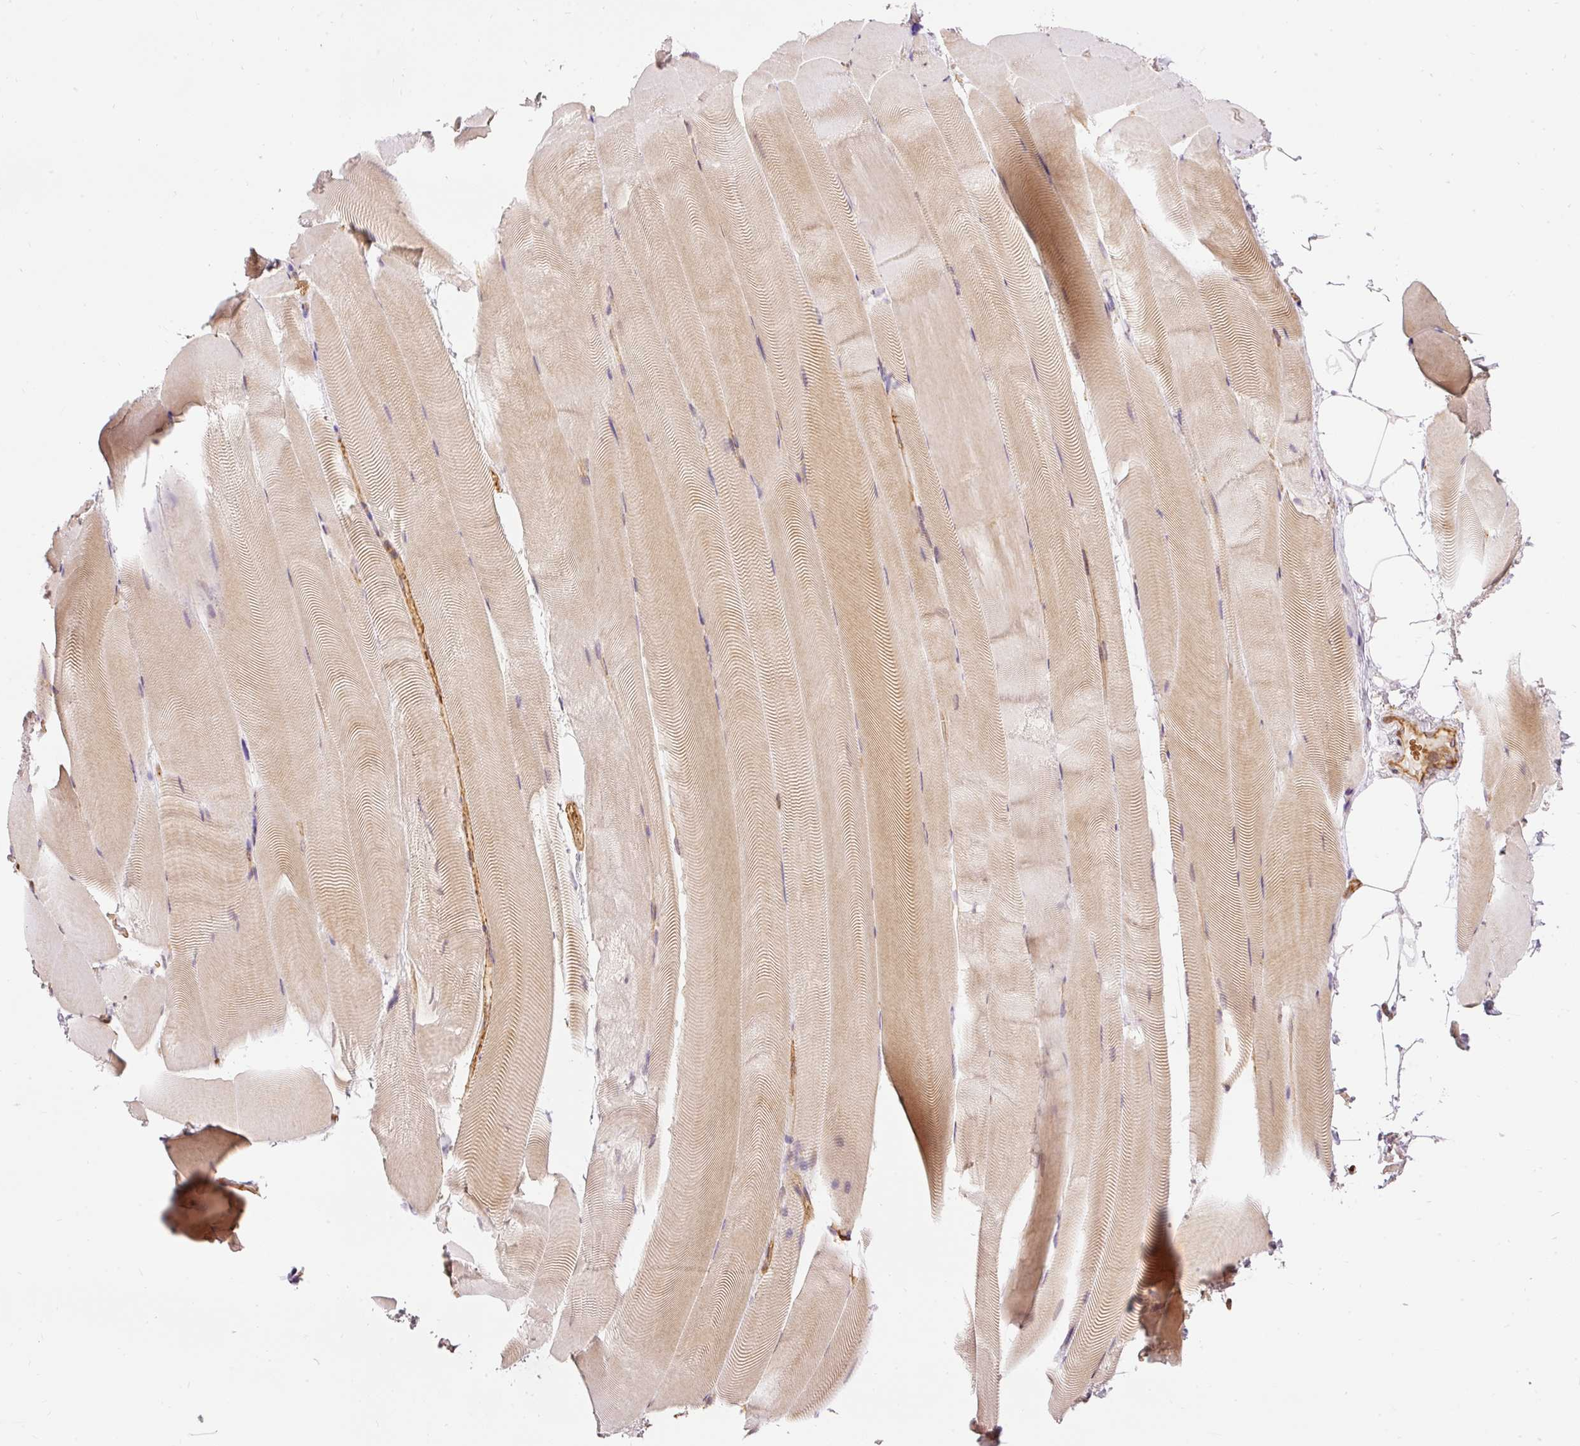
{"staining": {"intensity": "weak", "quantity": "25%-75%", "location": "cytoplasmic/membranous"}, "tissue": "skeletal muscle", "cell_type": "Myocytes", "image_type": "normal", "snomed": [{"axis": "morphology", "description": "Normal tissue, NOS"}, {"axis": "topography", "description": "Skeletal muscle"}], "caption": "Protein expression analysis of benign skeletal muscle shows weak cytoplasmic/membranous expression in about 25%-75% of myocytes. (IHC, brightfield microscopy, high magnification).", "gene": "ADCY4", "patient": {"sex": "female", "age": 64}}